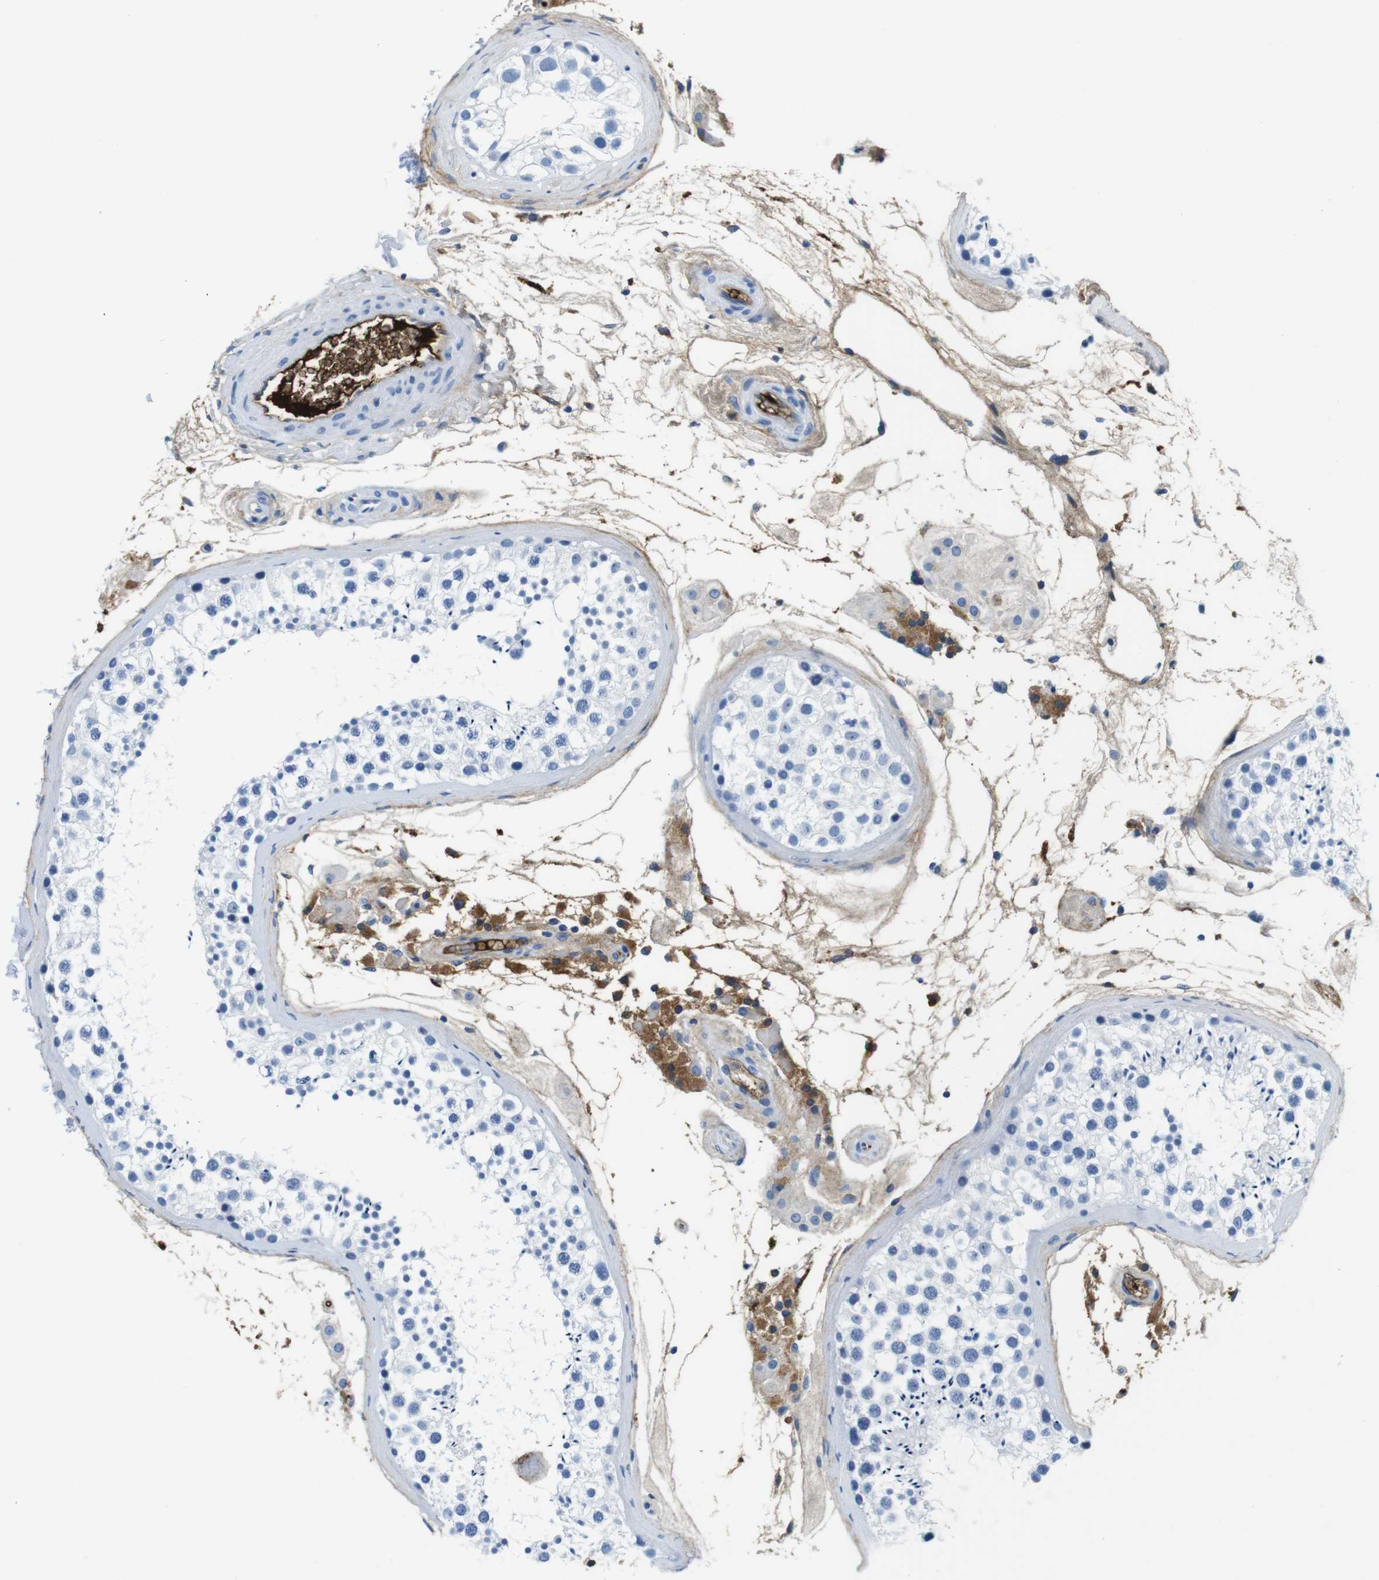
{"staining": {"intensity": "negative", "quantity": "none", "location": "none"}, "tissue": "testis", "cell_type": "Cells in seminiferous ducts", "image_type": "normal", "snomed": [{"axis": "morphology", "description": "Normal tissue, NOS"}, {"axis": "topography", "description": "Testis"}], "caption": "Cells in seminiferous ducts are negative for brown protein staining in unremarkable testis. The staining is performed using DAB brown chromogen with nuclei counter-stained in using hematoxylin.", "gene": "IGKC", "patient": {"sex": "male", "age": 46}}